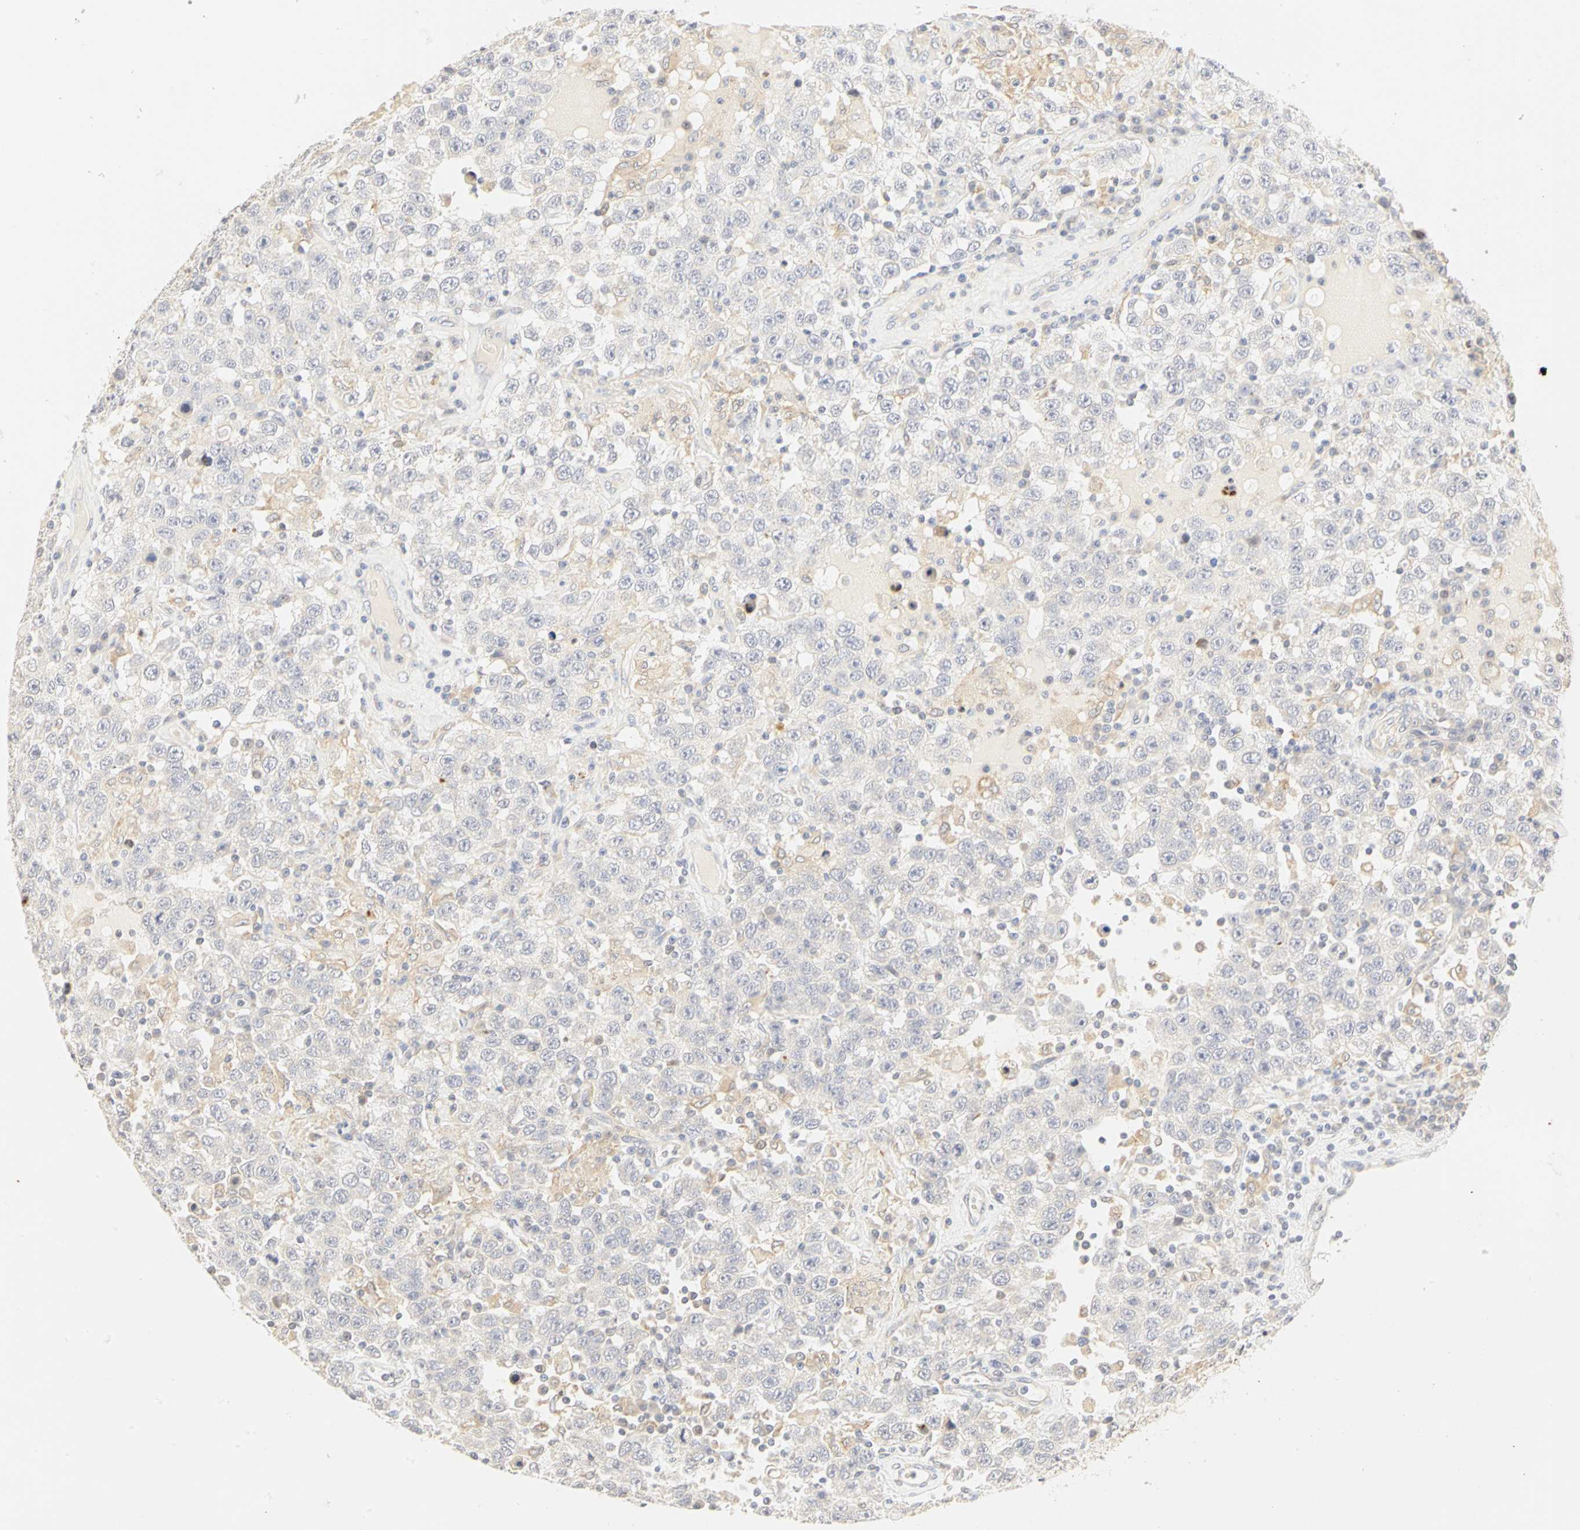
{"staining": {"intensity": "weak", "quantity": "25%-75%", "location": "cytoplasmic/membranous"}, "tissue": "testis cancer", "cell_type": "Tumor cells", "image_type": "cancer", "snomed": [{"axis": "morphology", "description": "Seminoma, NOS"}, {"axis": "topography", "description": "Testis"}], "caption": "This micrograph shows immunohistochemistry (IHC) staining of human testis cancer, with low weak cytoplasmic/membranous expression in approximately 25%-75% of tumor cells.", "gene": "GNRH2", "patient": {"sex": "male", "age": 41}}